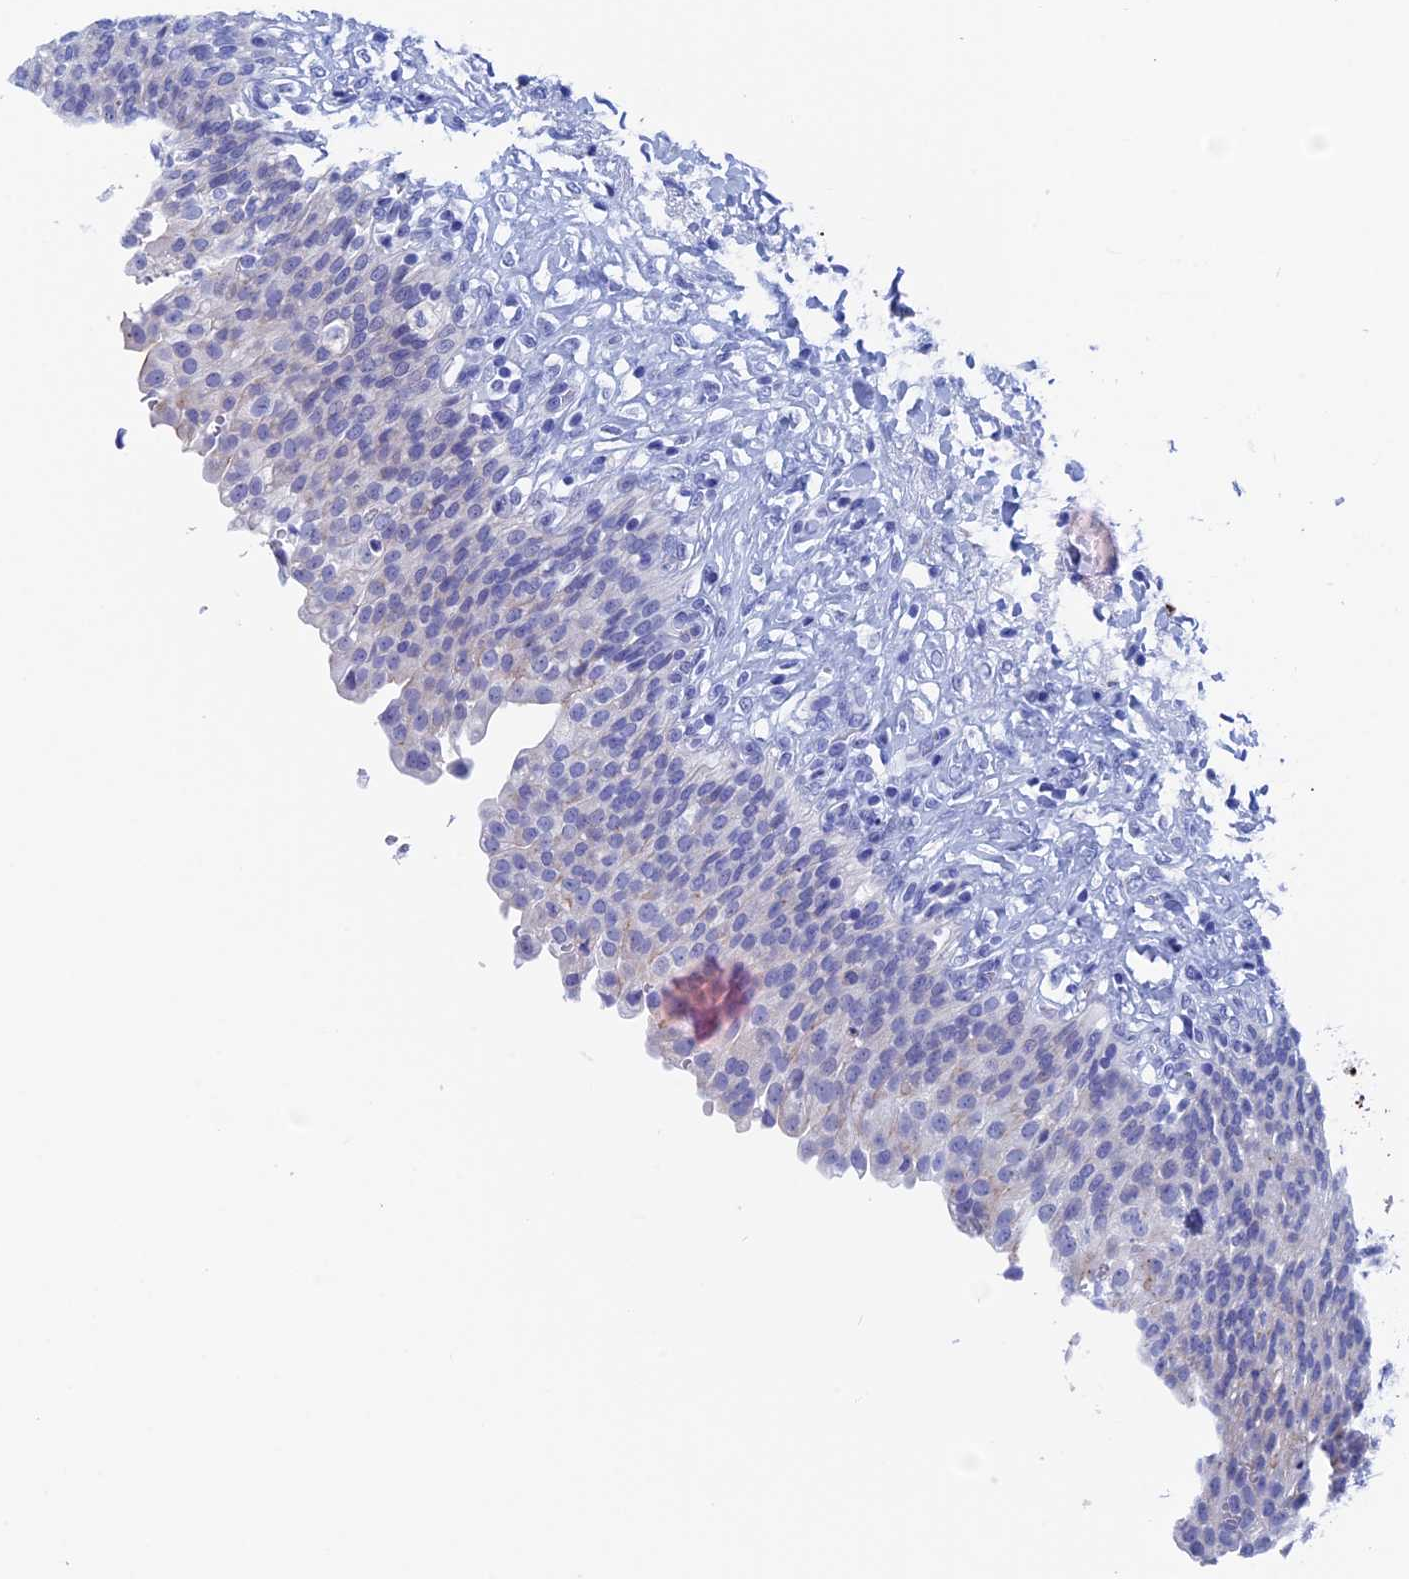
{"staining": {"intensity": "weak", "quantity": "<25%", "location": "cytoplasmic/membranous"}, "tissue": "urinary bladder", "cell_type": "Urothelial cells", "image_type": "normal", "snomed": [{"axis": "morphology", "description": "Urothelial carcinoma, High grade"}, {"axis": "topography", "description": "Urinary bladder"}], "caption": "An IHC photomicrograph of normal urinary bladder is shown. There is no staining in urothelial cells of urinary bladder. (Stains: DAB immunohistochemistry with hematoxylin counter stain, Microscopy: brightfield microscopy at high magnification).", "gene": "WDR83", "patient": {"sex": "male", "age": 46}}